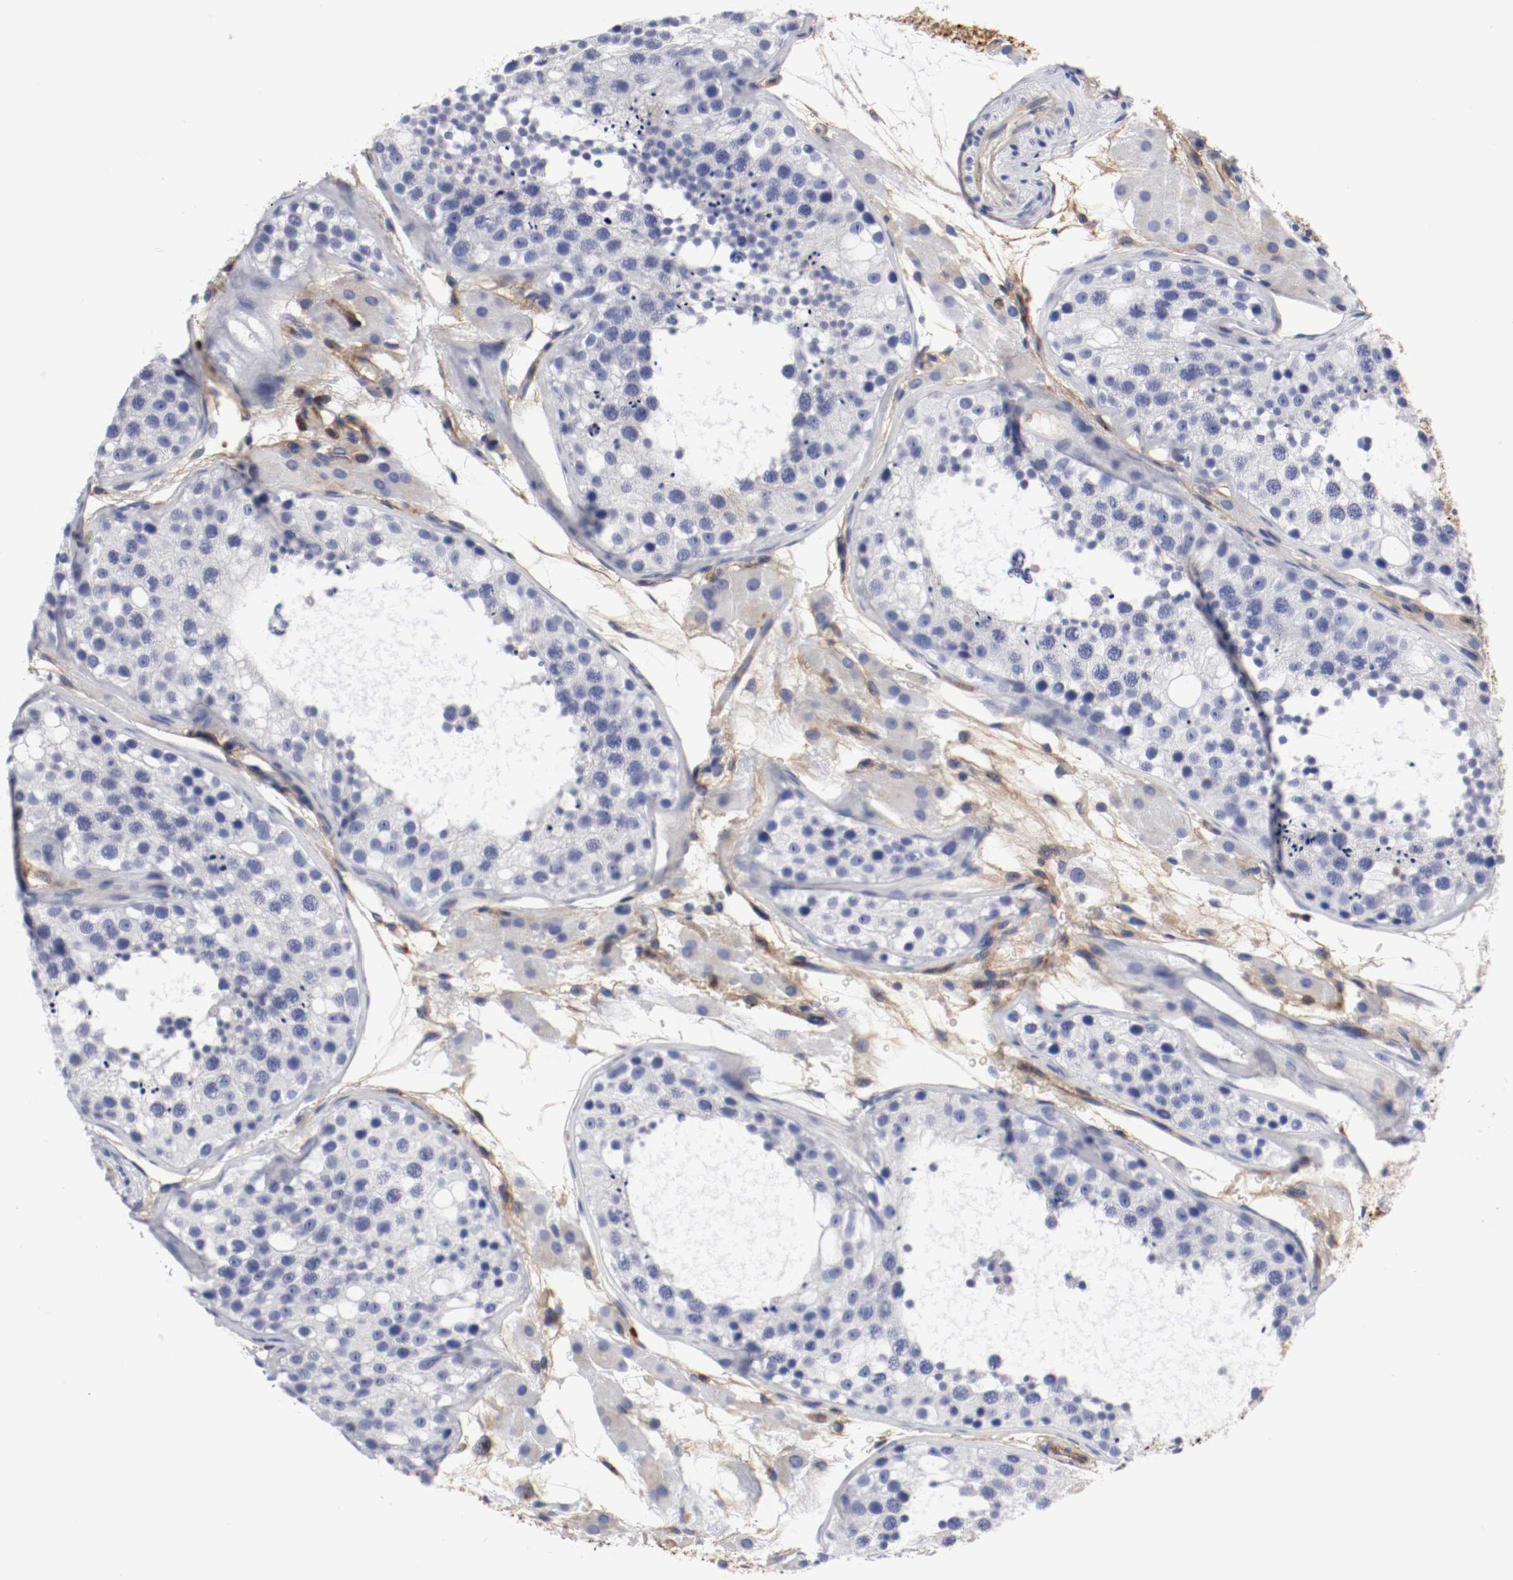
{"staining": {"intensity": "negative", "quantity": "none", "location": "none"}, "tissue": "testis", "cell_type": "Cells in seminiferous ducts", "image_type": "normal", "snomed": [{"axis": "morphology", "description": "Normal tissue, NOS"}, {"axis": "topography", "description": "Testis"}], "caption": "A photomicrograph of human testis is negative for staining in cells in seminiferous ducts.", "gene": "IFITM1", "patient": {"sex": "male", "age": 26}}